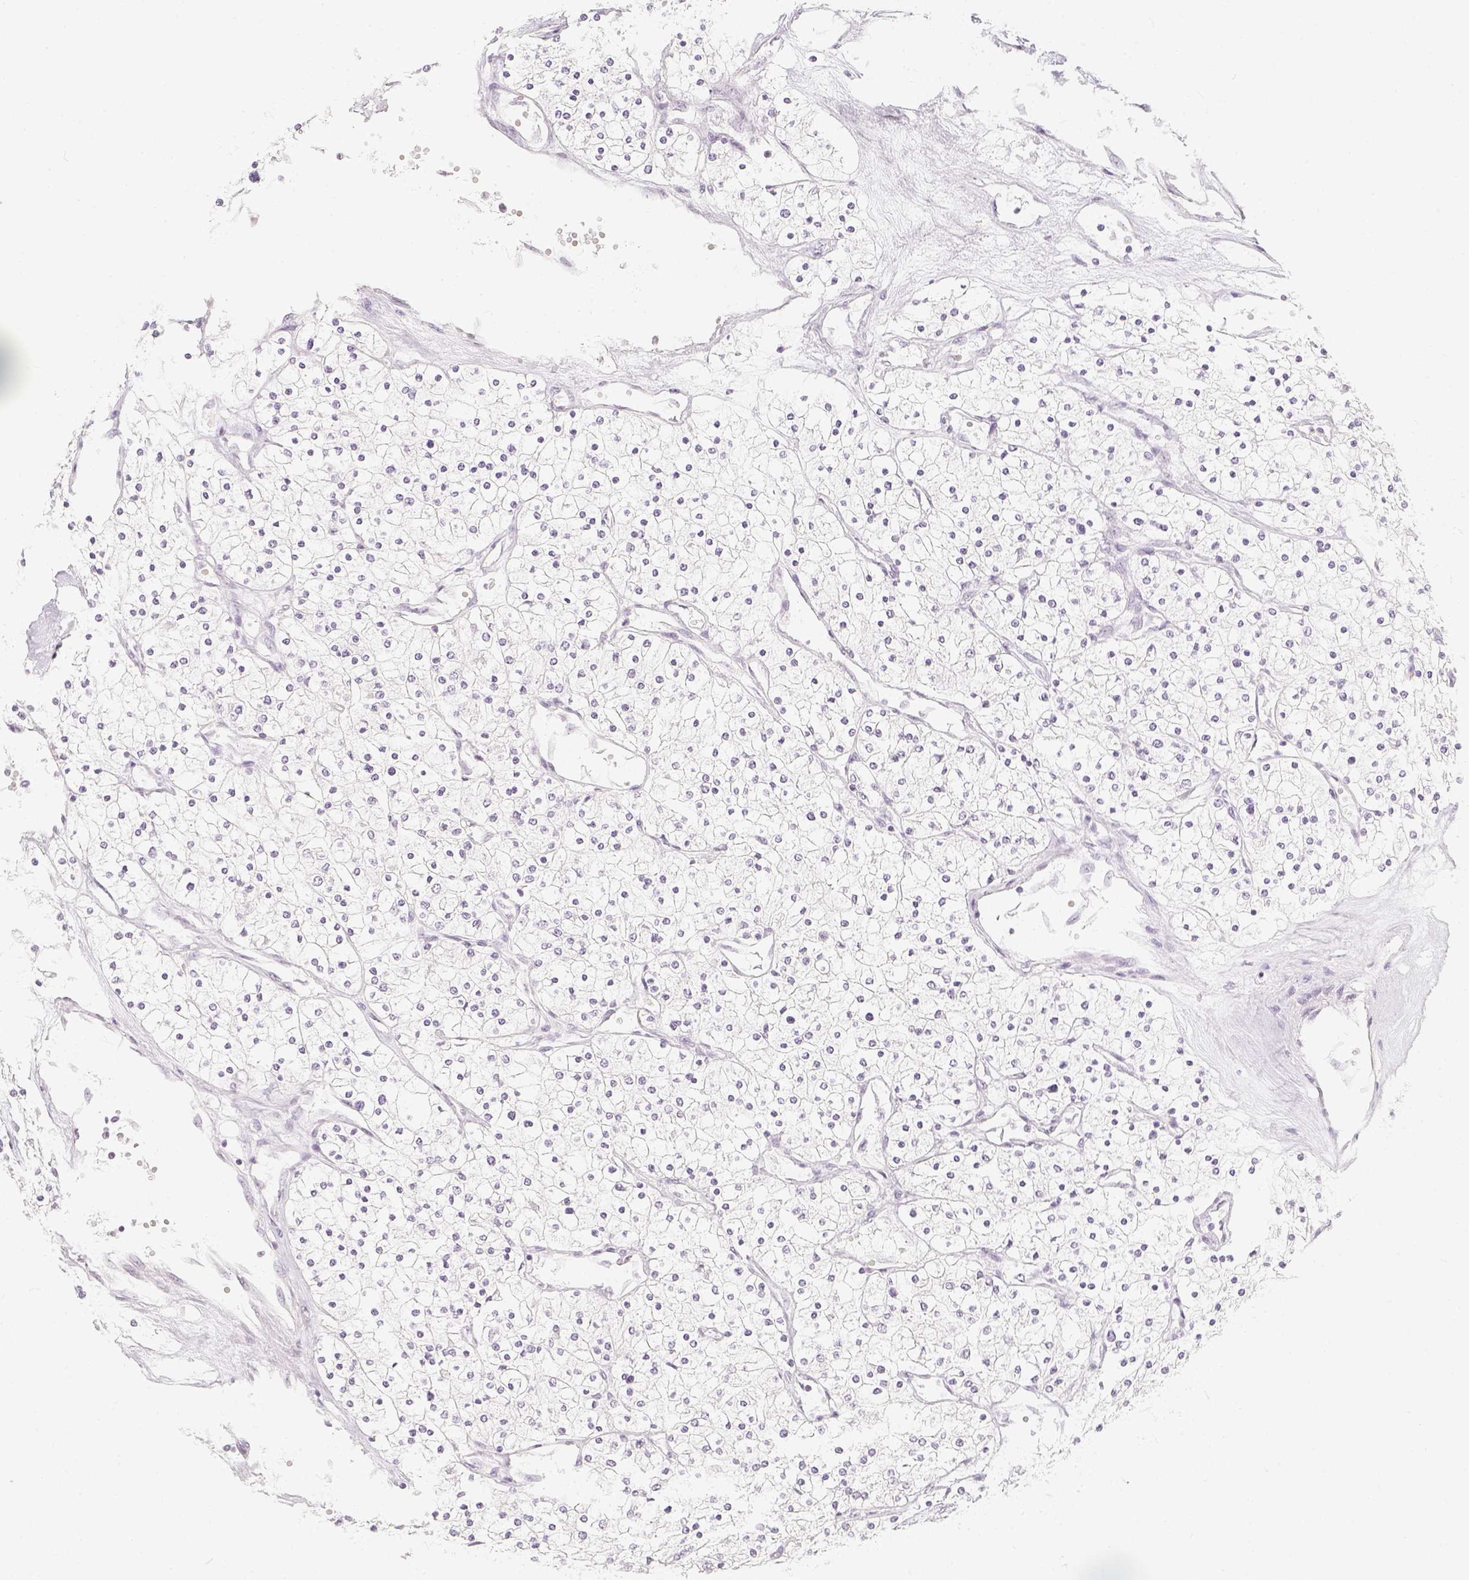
{"staining": {"intensity": "negative", "quantity": "none", "location": "none"}, "tissue": "renal cancer", "cell_type": "Tumor cells", "image_type": "cancer", "snomed": [{"axis": "morphology", "description": "Adenocarcinoma, NOS"}, {"axis": "topography", "description": "Kidney"}], "caption": "IHC of human renal adenocarcinoma reveals no positivity in tumor cells.", "gene": "SLC18A1", "patient": {"sex": "male", "age": 80}}